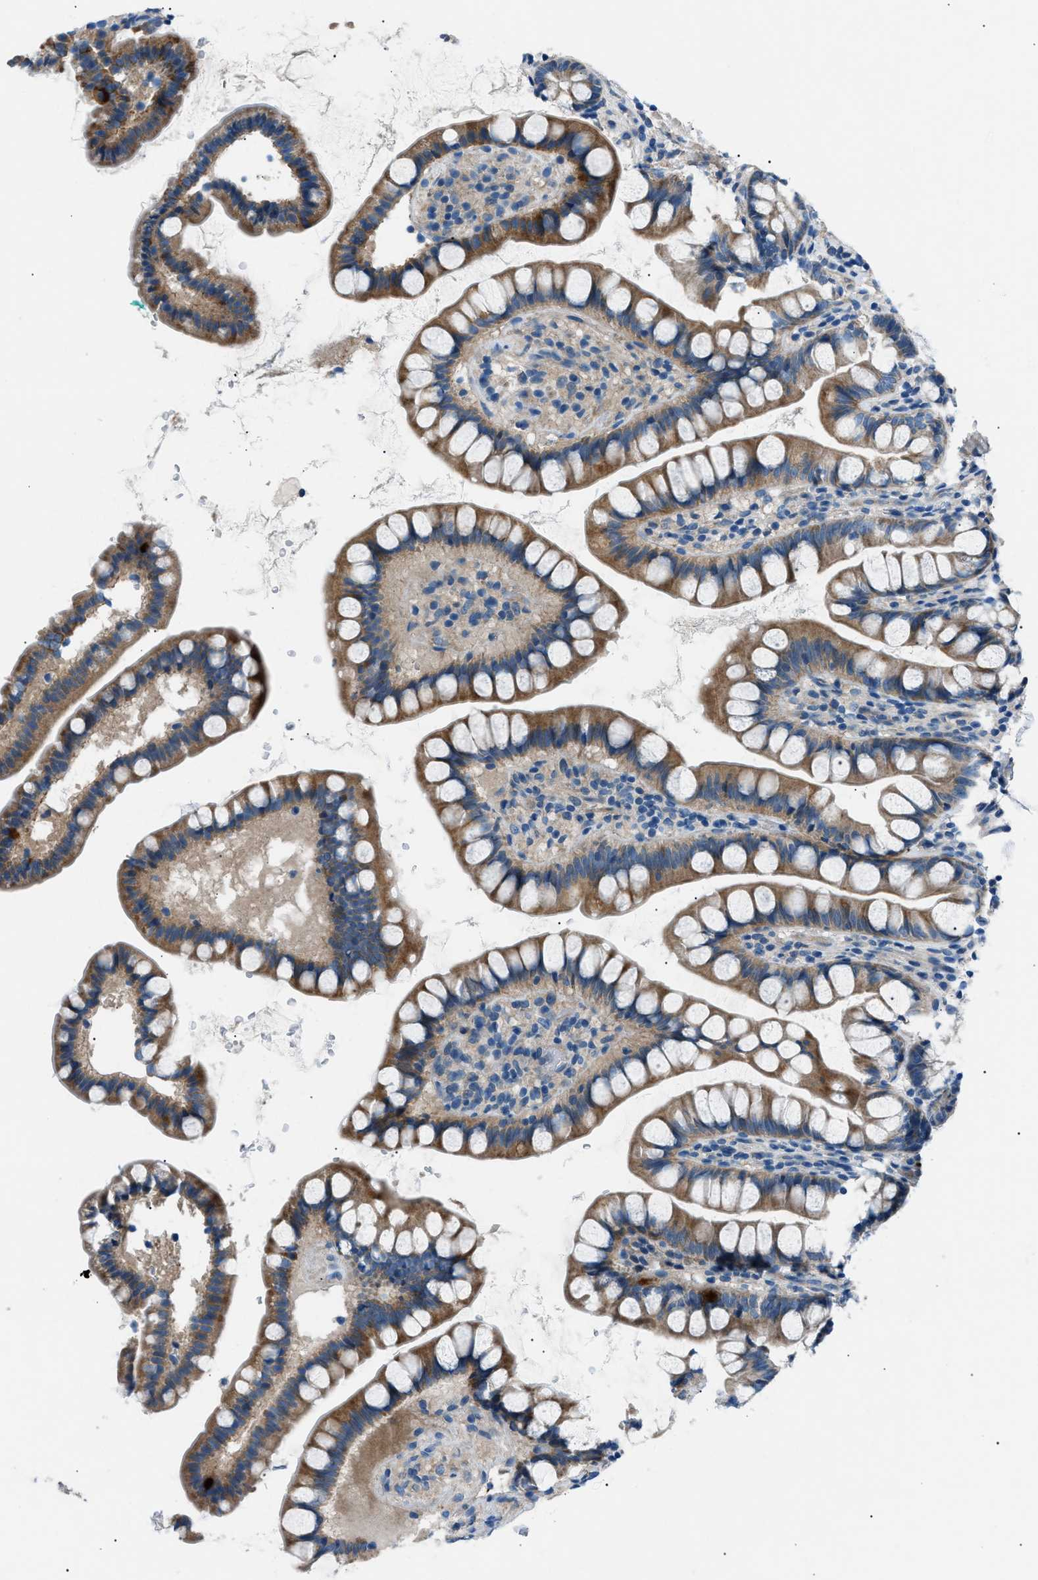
{"staining": {"intensity": "moderate", "quantity": "25%-75%", "location": "cytoplasmic/membranous"}, "tissue": "small intestine", "cell_type": "Glandular cells", "image_type": "normal", "snomed": [{"axis": "morphology", "description": "Normal tissue, NOS"}, {"axis": "topography", "description": "Small intestine"}], "caption": "Protein staining of benign small intestine demonstrates moderate cytoplasmic/membranous staining in approximately 25%-75% of glandular cells.", "gene": "LRRC37B", "patient": {"sex": "female", "age": 84}}